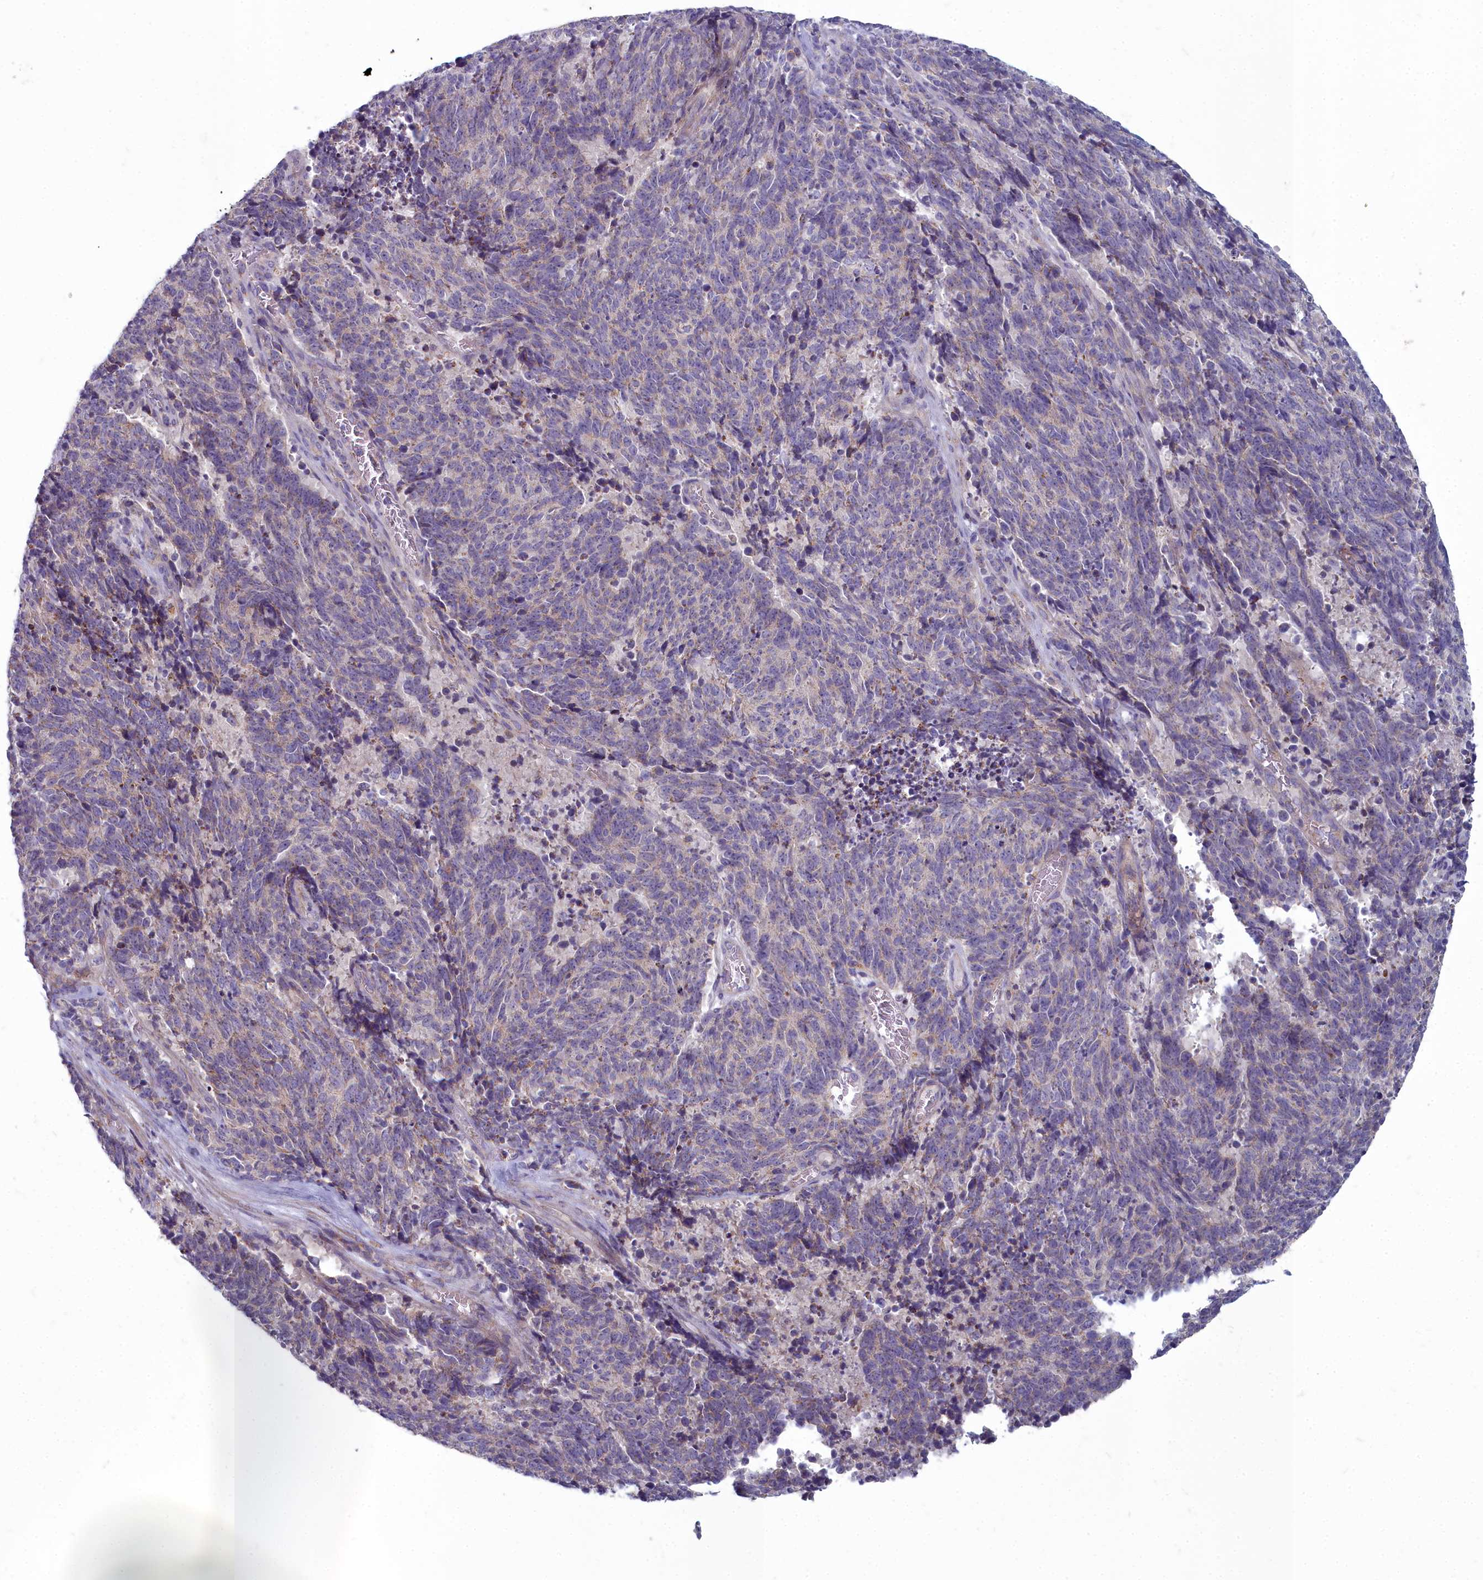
{"staining": {"intensity": "negative", "quantity": "none", "location": "none"}, "tissue": "cervical cancer", "cell_type": "Tumor cells", "image_type": "cancer", "snomed": [{"axis": "morphology", "description": "Squamous cell carcinoma, NOS"}, {"axis": "topography", "description": "Cervix"}], "caption": "Immunohistochemical staining of human cervical cancer exhibits no significant staining in tumor cells. (DAB (3,3'-diaminobenzidine) IHC with hematoxylin counter stain).", "gene": "INSYN2A", "patient": {"sex": "female", "age": 29}}